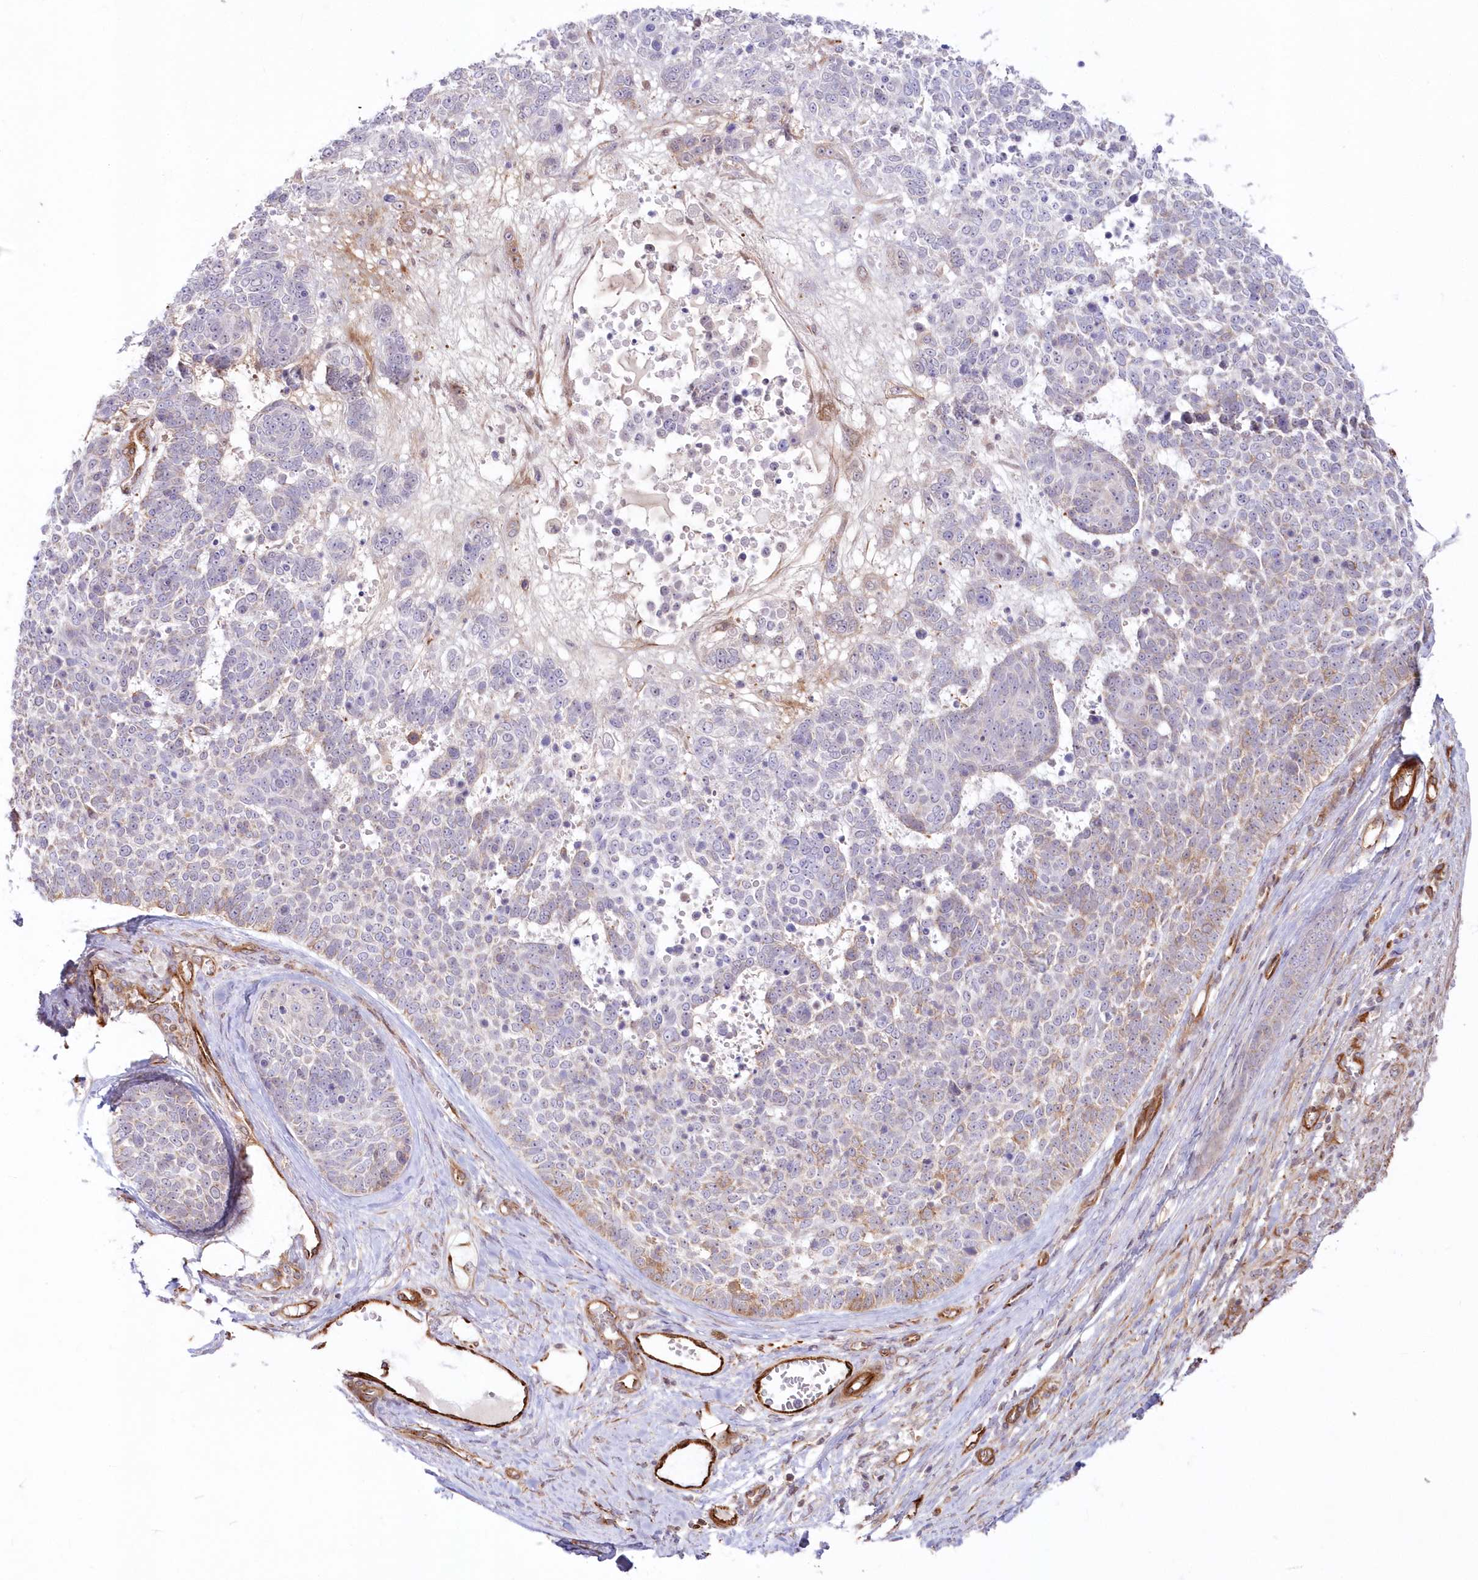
{"staining": {"intensity": "negative", "quantity": "none", "location": "none"}, "tissue": "skin cancer", "cell_type": "Tumor cells", "image_type": "cancer", "snomed": [{"axis": "morphology", "description": "Basal cell carcinoma"}, {"axis": "topography", "description": "Skin"}], "caption": "IHC micrograph of human skin cancer (basal cell carcinoma) stained for a protein (brown), which shows no expression in tumor cells.", "gene": "AFAP1L2", "patient": {"sex": "female", "age": 81}}